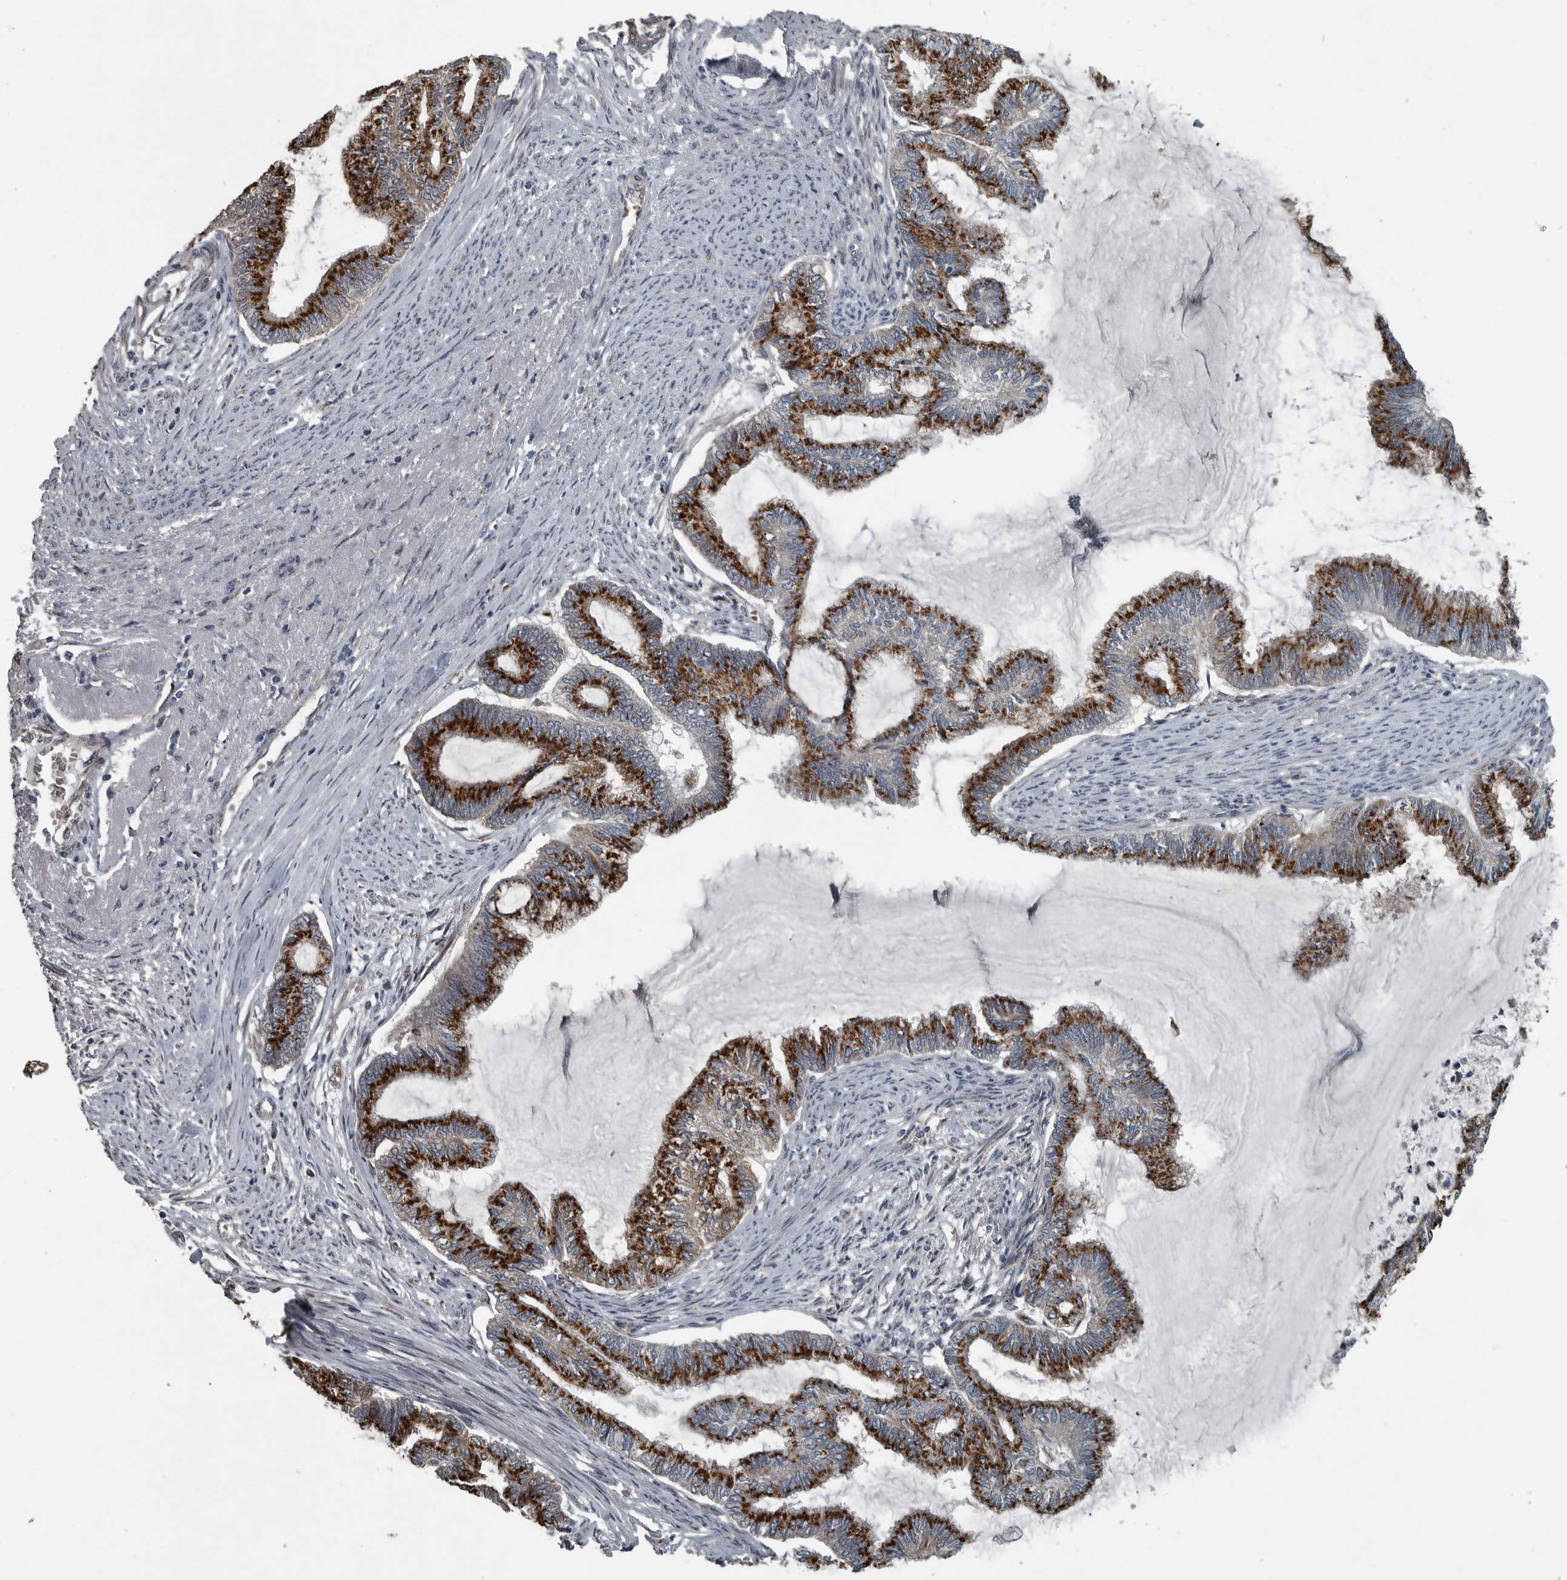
{"staining": {"intensity": "strong", "quantity": ">75%", "location": "cytoplasmic/membranous"}, "tissue": "endometrial cancer", "cell_type": "Tumor cells", "image_type": "cancer", "snomed": [{"axis": "morphology", "description": "Adenocarcinoma, NOS"}, {"axis": "topography", "description": "Endometrium"}], "caption": "IHC histopathology image of neoplastic tissue: human endometrial adenocarcinoma stained using immunohistochemistry reveals high levels of strong protein expression localized specifically in the cytoplasmic/membranous of tumor cells, appearing as a cytoplasmic/membranous brown color.", "gene": "ZNF345", "patient": {"sex": "female", "age": 86}}